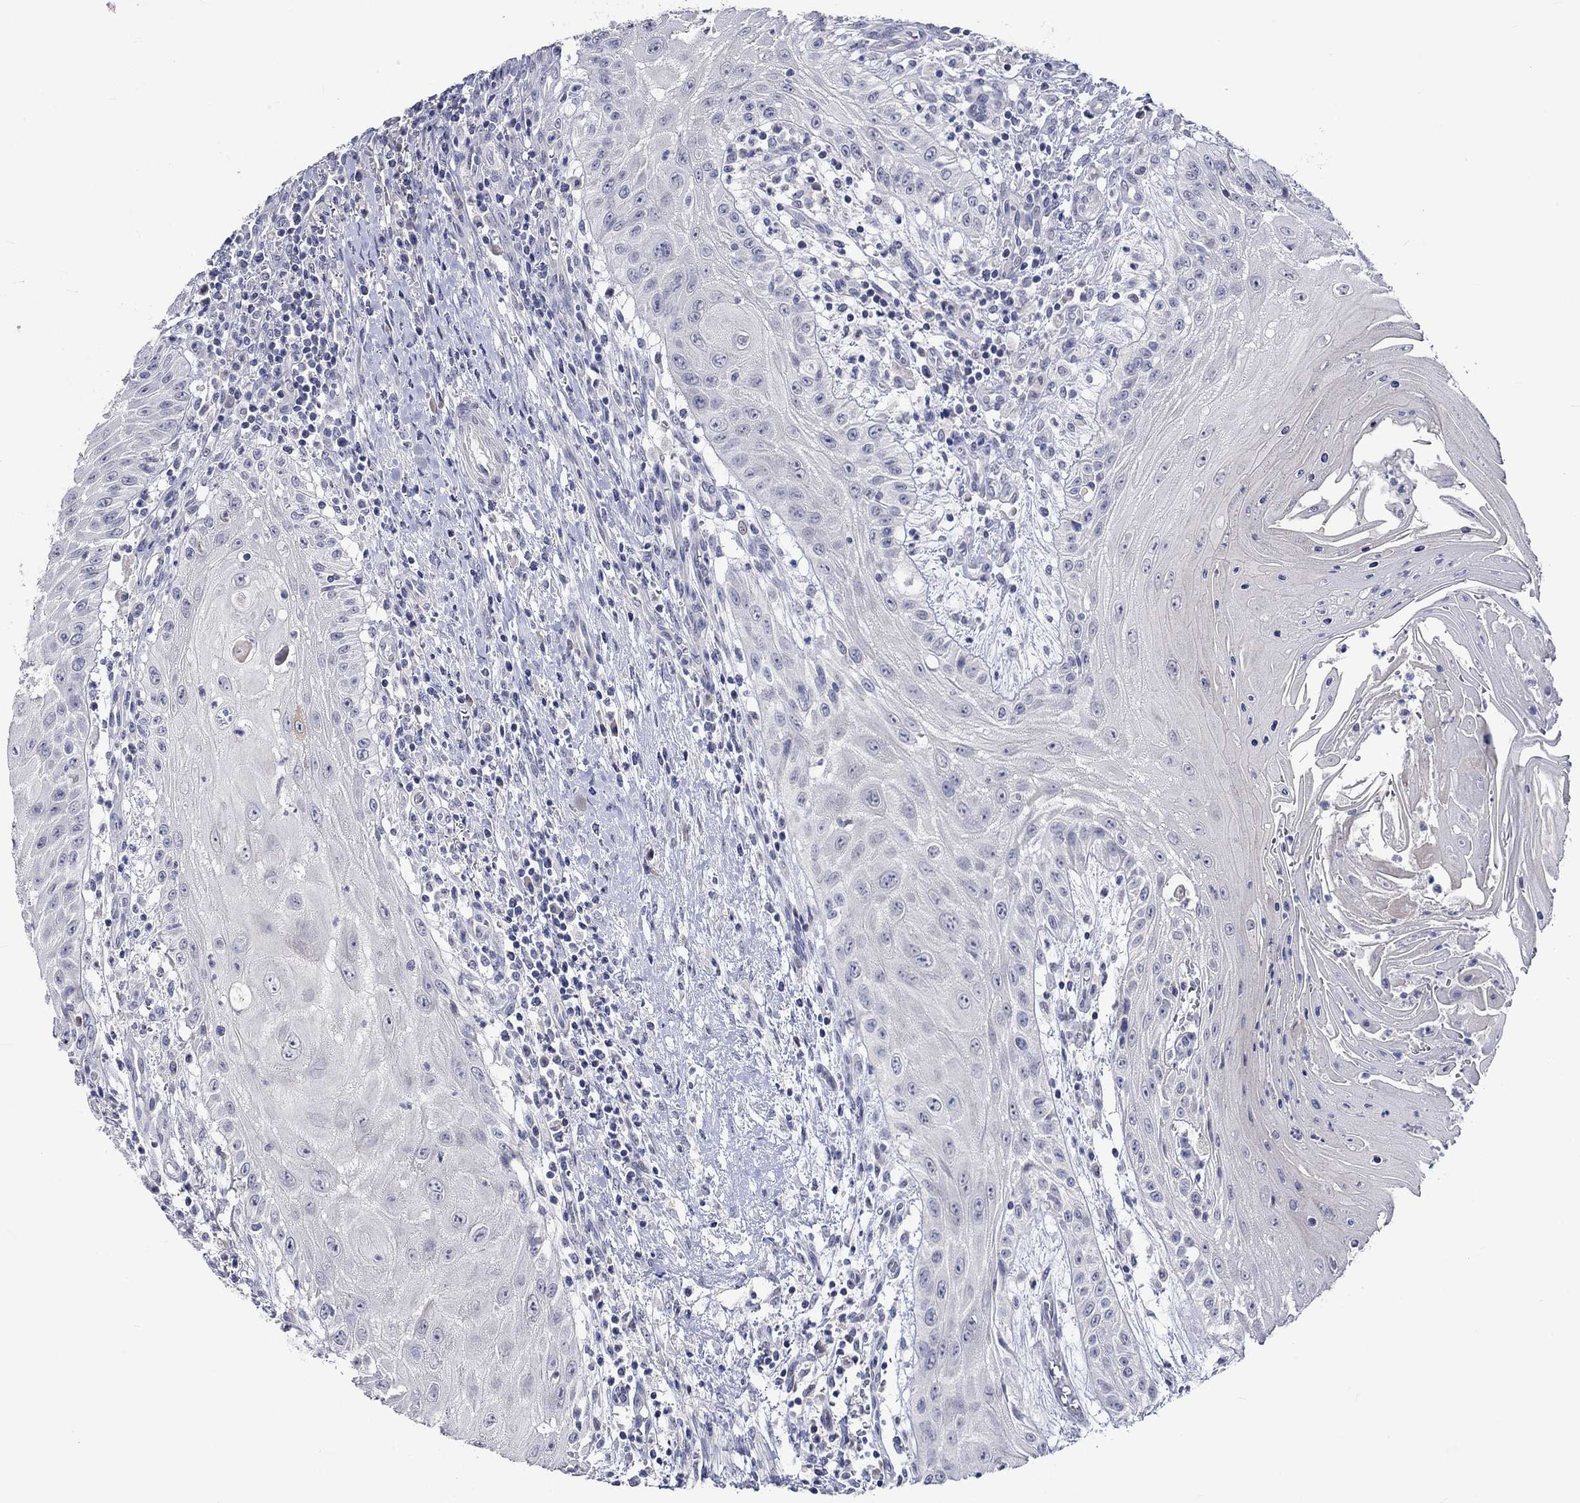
{"staining": {"intensity": "negative", "quantity": "none", "location": "none"}, "tissue": "head and neck cancer", "cell_type": "Tumor cells", "image_type": "cancer", "snomed": [{"axis": "morphology", "description": "Squamous cell carcinoma, NOS"}, {"axis": "topography", "description": "Oral tissue"}, {"axis": "topography", "description": "Head-Neck"}], "caption": "There is no significant staining in tumor cells of head and neck cancer (squamous cell carcinoma).", "gene": "CRYAB", "patient": {"sex": "male", "age": 58}}